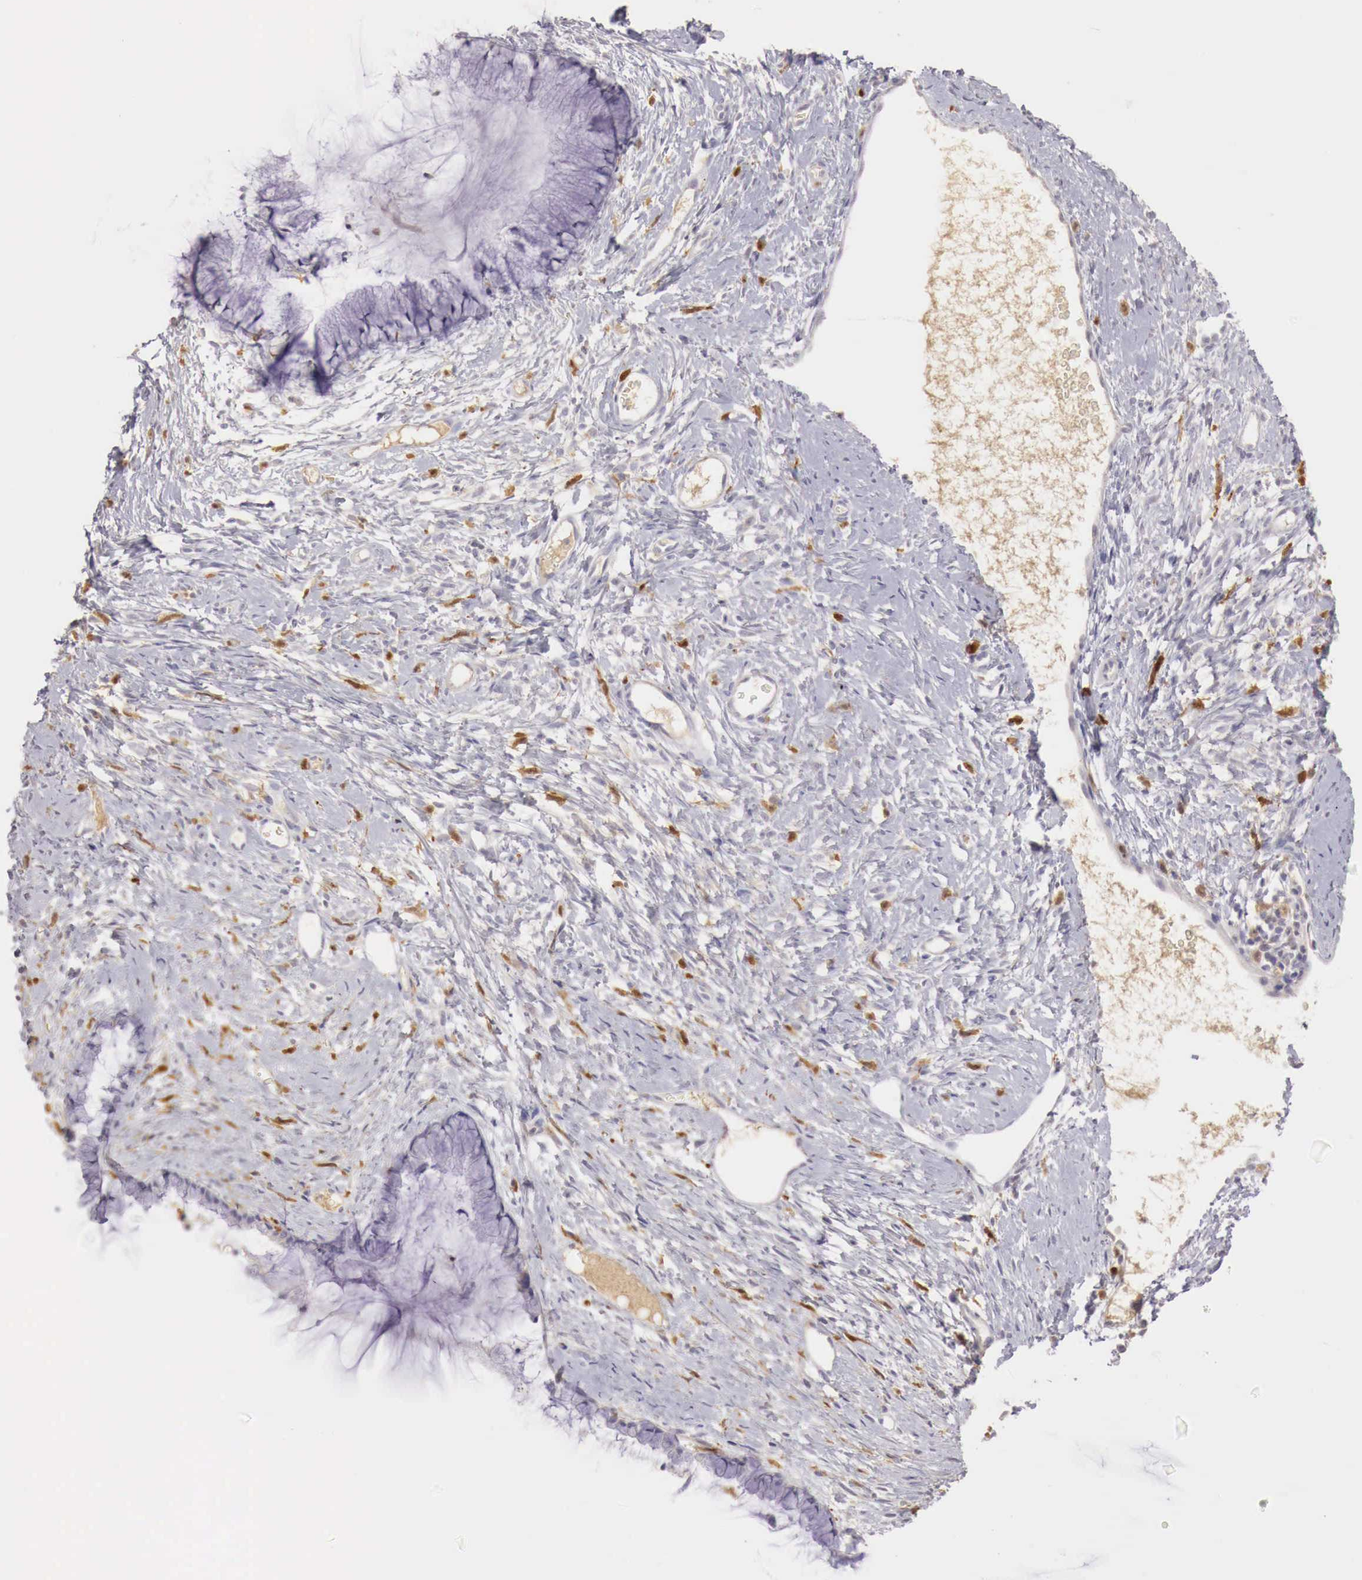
{"staining": {"intensity": "negative", "quantity": "none", "location": "none"}, "tissue": "cervix", "cell_type": "Glandular cells", "image_type": "normal", "snomed": [{"axis": "morphology", "description": "Normal tissue, NOS"}, {"axis": "topography", "description": "Cervix"}], "caption": "Glandular cells show no significant protein expression in unremarkable cervix. Brightfield microscopy of immunohistochemistry (IHC) stained with DAB (brown) and hematoxylin (blue), captured at high magnification.", "gene": "RENBP", "patient": {"sex": "female", "age": 82}}